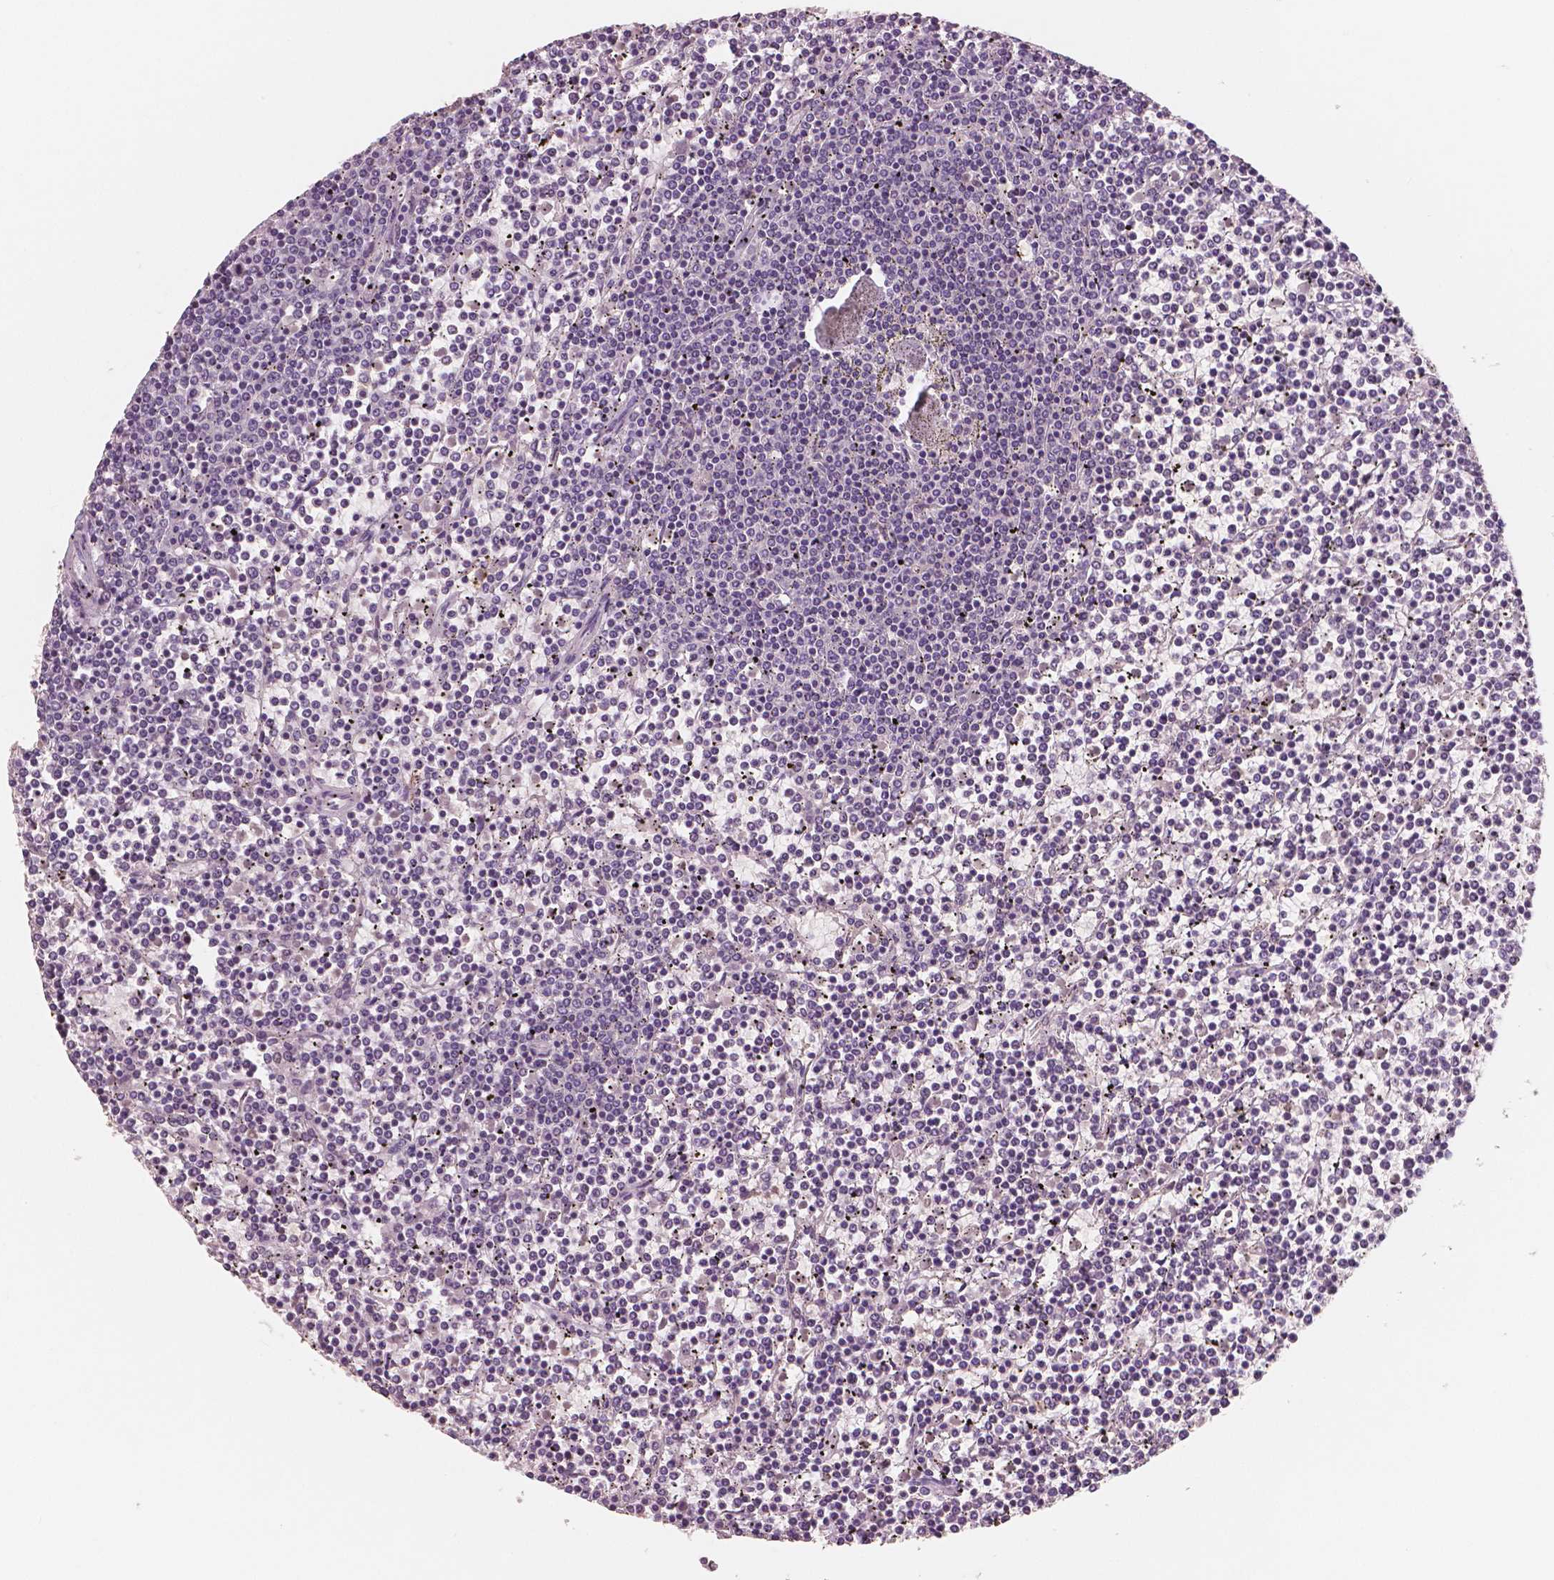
{"staining": {"intensity": "negative", "quantity": "none", "location": "none"}, "tissue": "lymphoma", "cell_type": "Tumor cells", "image_type": "cancer", "snomed": [{"axis": "morphology", "description": "Malignant lymphoma, non-Hodgkin's type, Low grade"}, {"axis": "topography", "description": "Spleen"}], "caption": "A histopathology image of human malignant lymphoma, non-Hodgkin's type (low-grade) is negative for staining in tumor cells.", "gene": "KIT", "patient": {"sex": "female", "age": 19}}